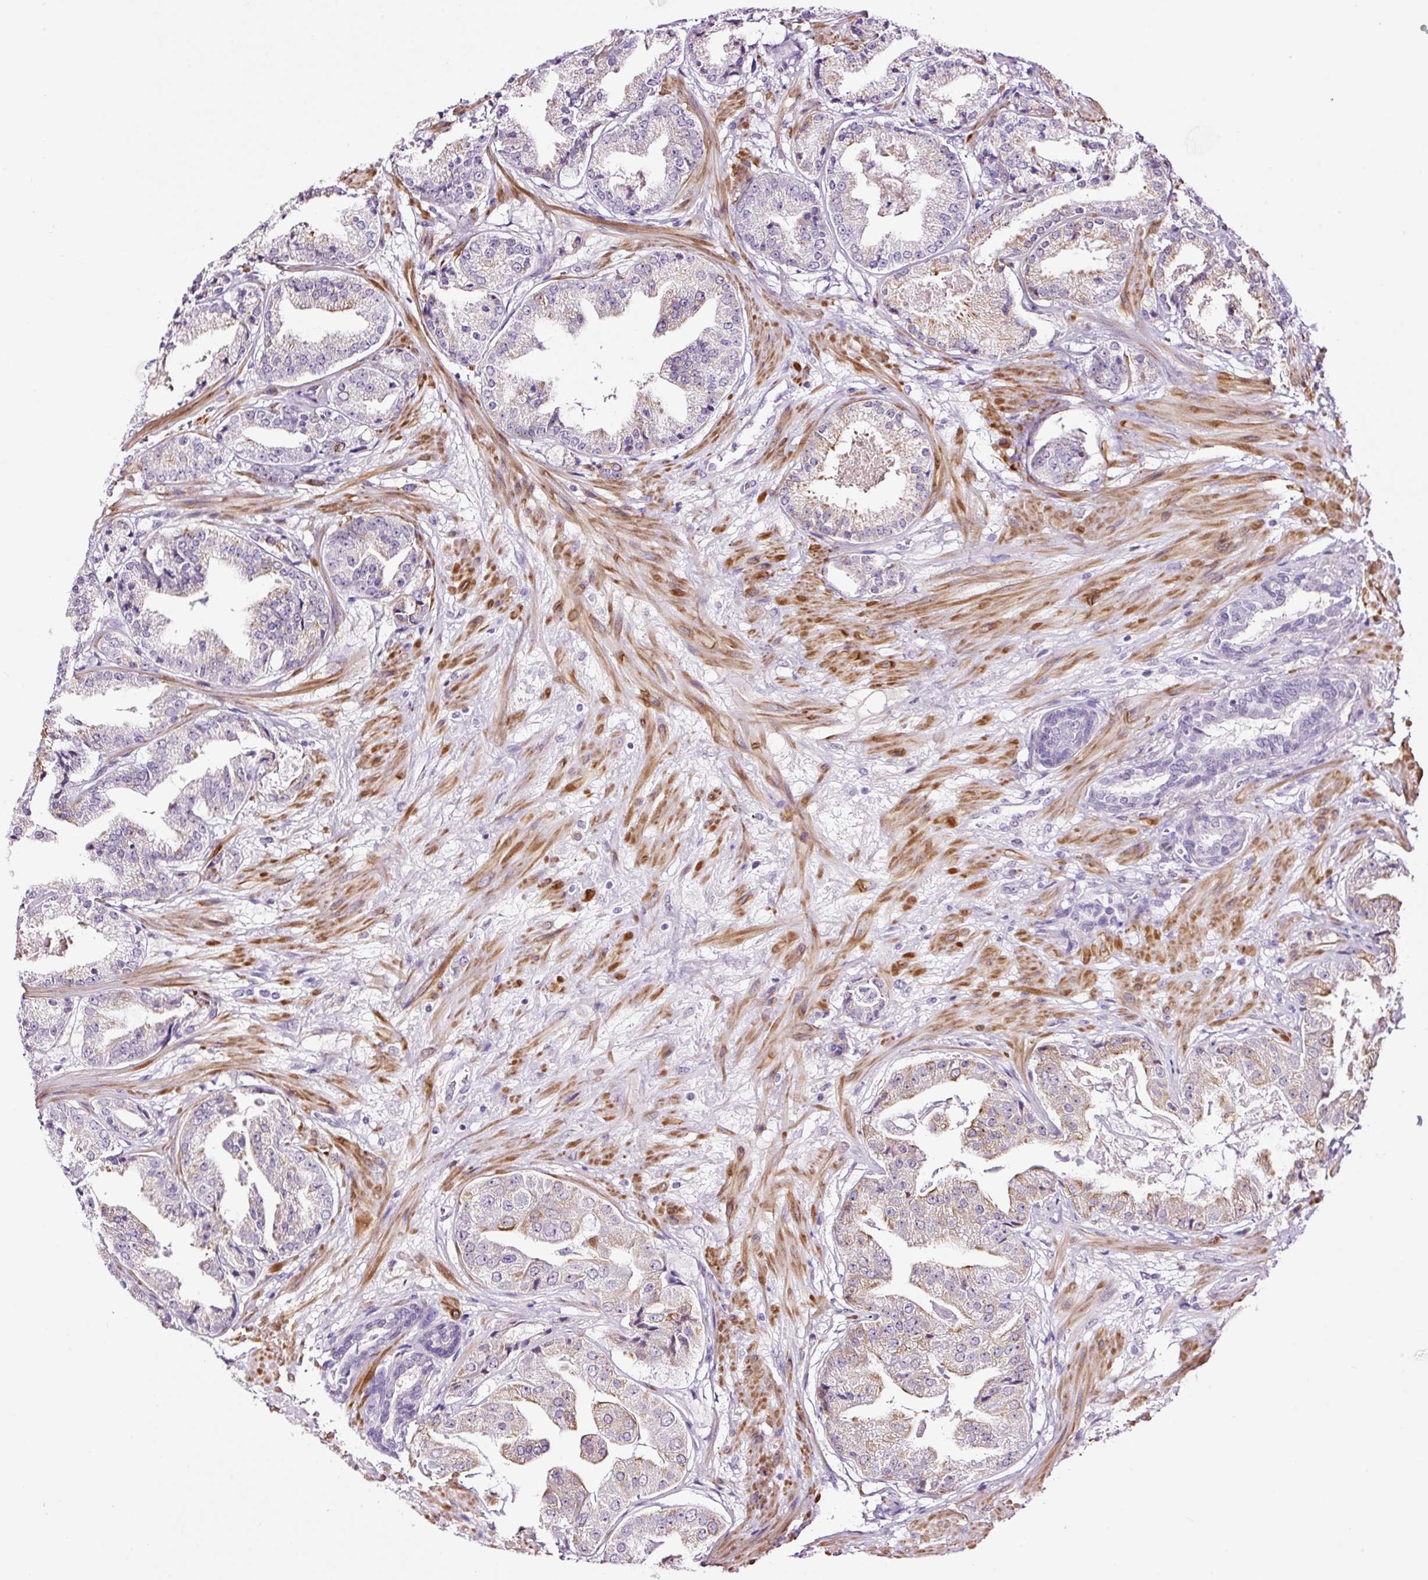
{"staining": {"intensity": "weak", "quantity": "<25%", "location": "cytoplasmic/membranous"}, "tissue": "prostate cancer", "cell_type": "Tumor cells", "image_type": "cancer", "snomed": [{"axis": "morphology", "description": "Adenocarcinoma, High grade"}, {"axis": "topography", "description": "Prostate"}], "caption": "A high-resolution micrograph shows immunohistochemistry staining of adenocarcinoma (high-grade) (prostate), which demonstrates no significant staining in tumor cells.", "gene": "RTF2", "patient": {"sex": "male", "age": 63}}